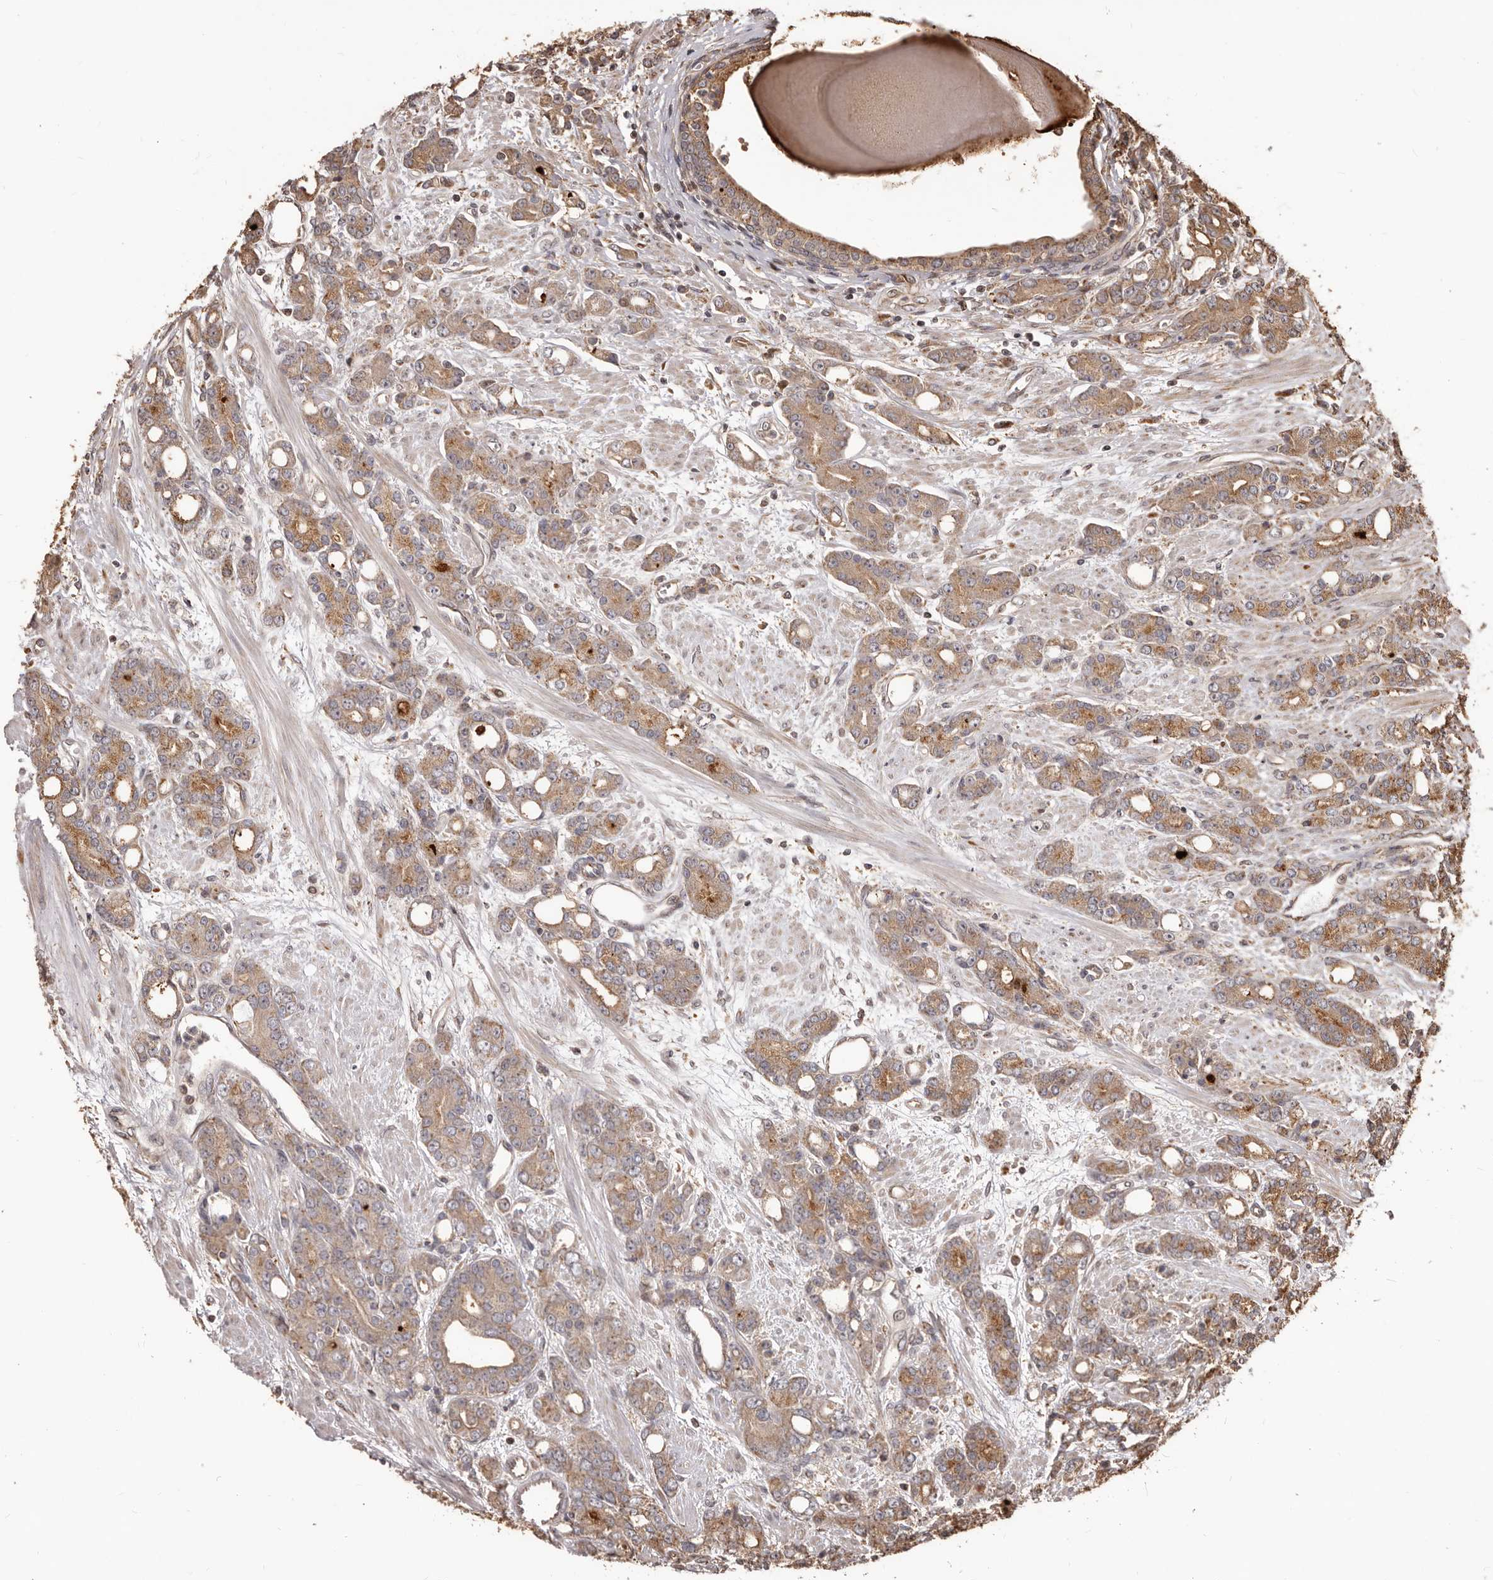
{"staining": {"intensity": "moderate", "quantity": "<25%", "location": "cytoplasmic/membranous"}, "tissue": "prostate cancer", "cell_type": "Tumor cells", "image_type": "cancer", "snomed": [{"axis": "morphology", "description": "Adenocarcinoma, High grade"}, {"axis": "topography", "description": "Prostate"}], "caption": "Protein expression analysis of human prostate high-grade adenocarcinoma reveals moderate cytoplasmic/membranous expression in about <25% of tumor cells.", "gene": "MTO1", "patient": {"sex": "male", "age": 62}}